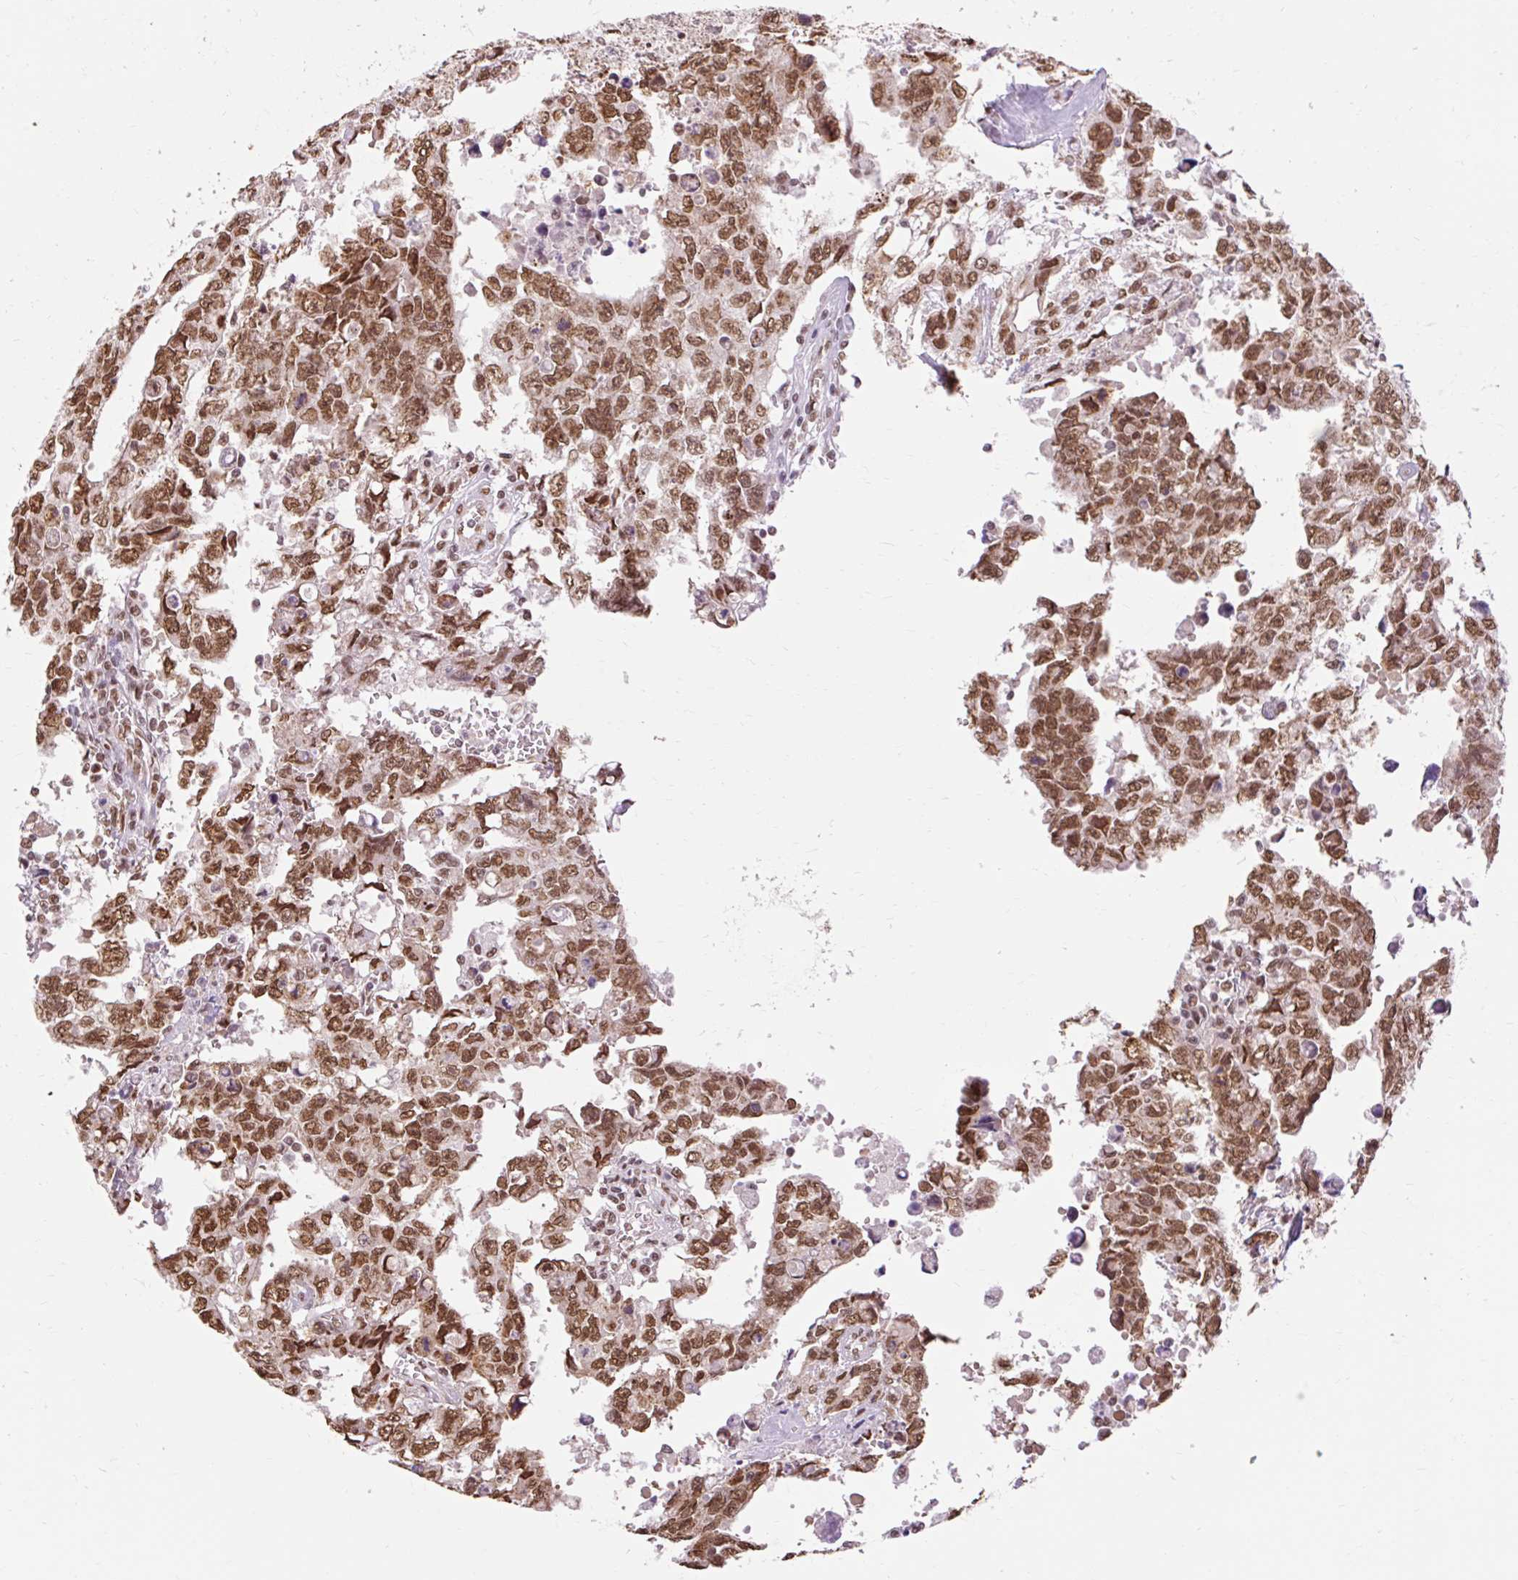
{"staining": {"intensity": "moderate", "quantity": ">75%", "location": "nuclear"}, "tissue": "testis cancer", "cell_type": "Tumor cells", "image_type": "cancer", "snomed": [{"axis": "morphology", "description": "Carcinoma, Embryonal, NOS"}, {"axis": "topography", "description": "Testis"}], "caption": "An IHC photomicrograph of tumor tissue is shown. Protein staining in brown highlights moderate nuclear positivity in embryonal carcinoma (testis) within tumor cells.", "gene": "NPIPB12", "patient": {"sex": "male", "age": 24}}